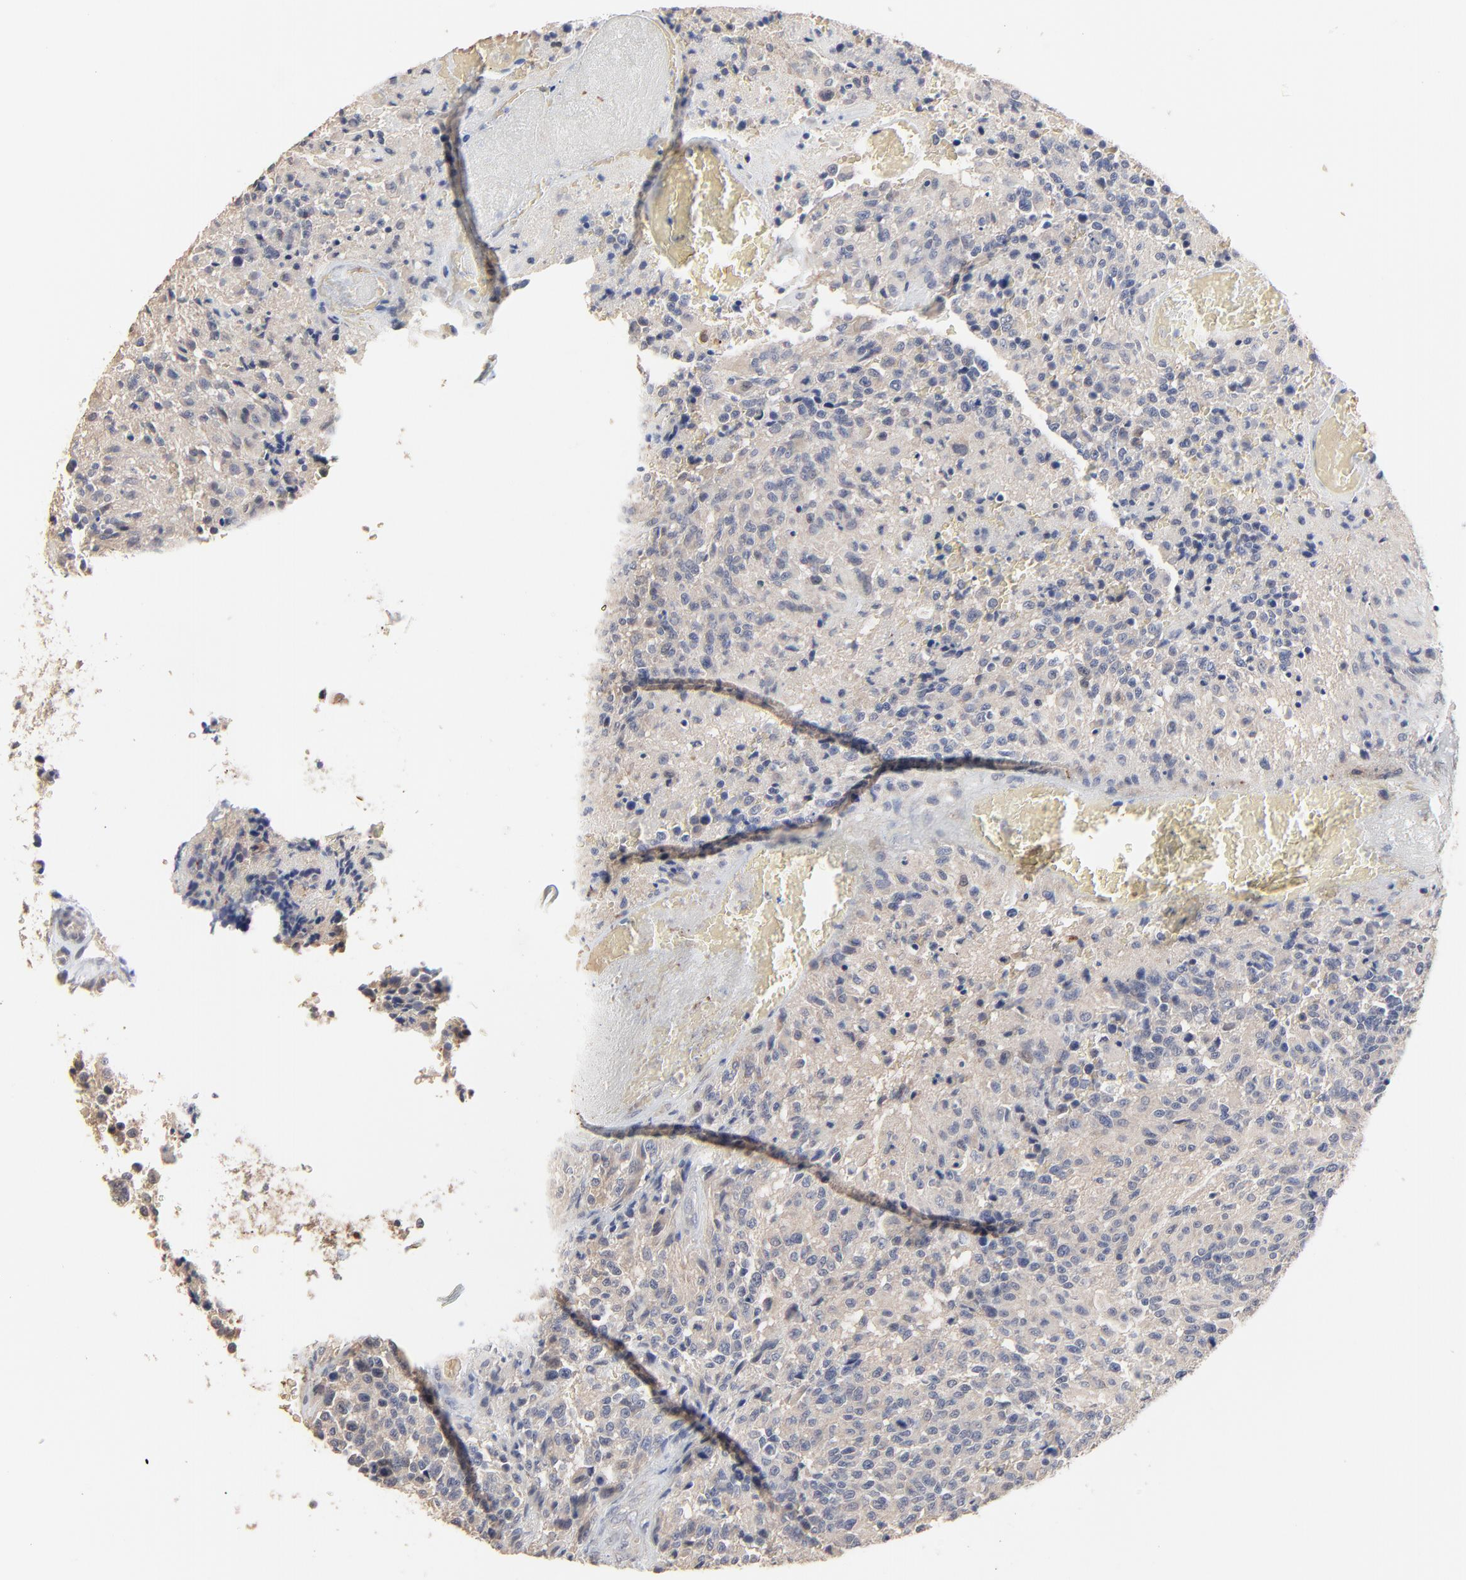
{"staining": {"intensity": "negative", "quantity": "none", "location": "none"}, "tissue": "glioma", "cell_type": "Tumor cells", "image_type": "cancer", "snomed": [{"axis": "morphology", "description": "Glioma, malignant, High grade"}, {"axis": "topography", "description": "Brain"}], "caption": "The immunohistochemistry (IHC) image has no significant positivity in tumor cells of malignant glioma (high-grade) tissue.", "gene": "FANCB", "patient": {"sex": "male", "age": 36}}